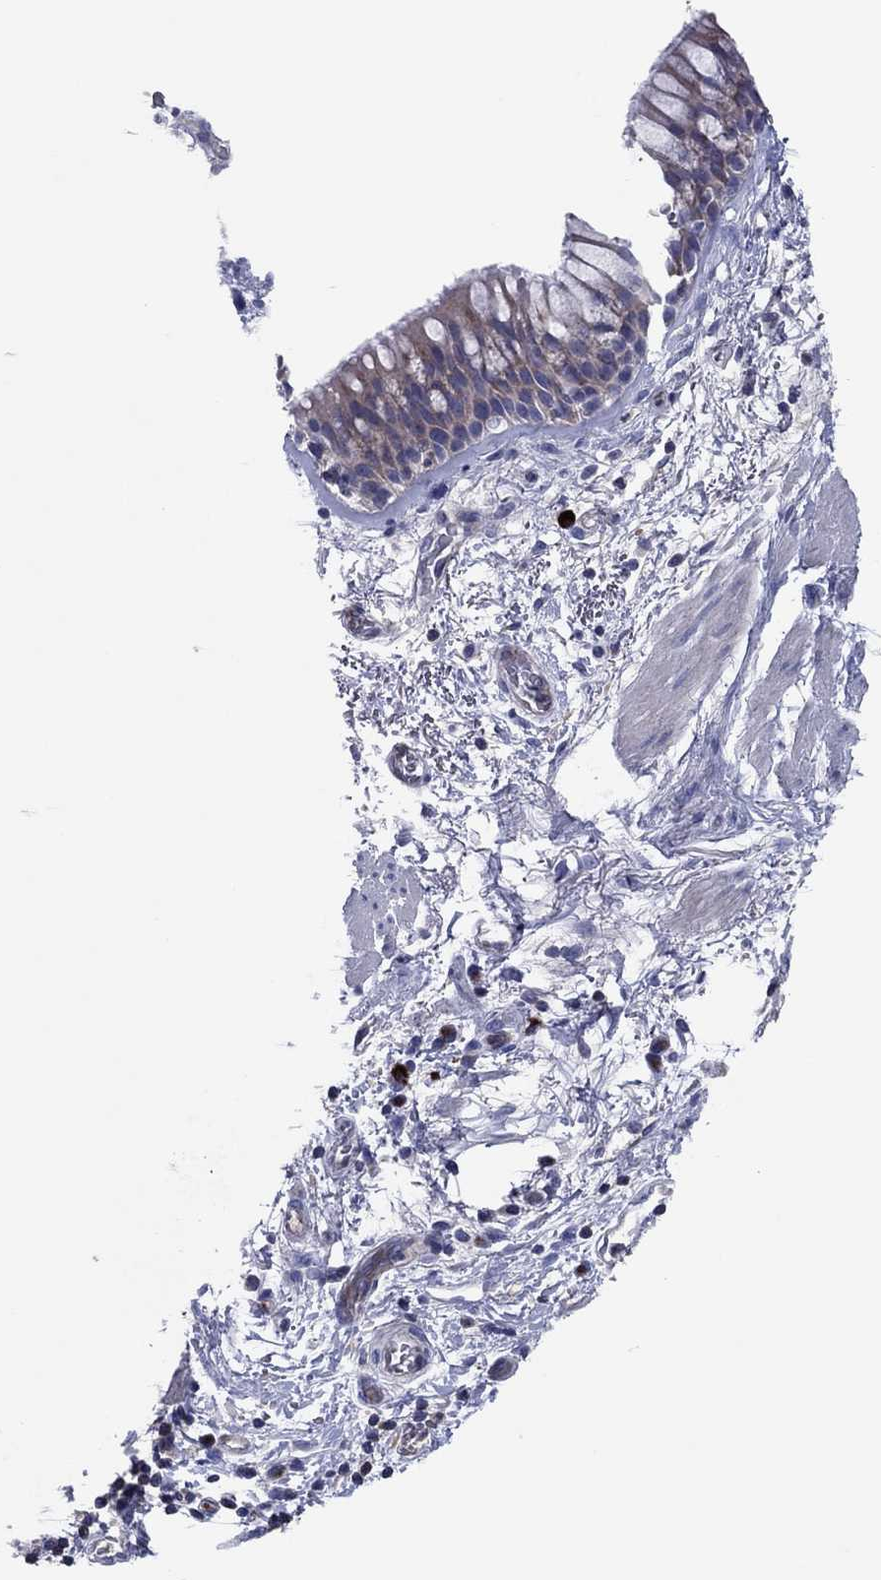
{"staining": {"intensity": "moderate", "quantity": "<25%", "location": "cytoplasmic/membranous"}, "tissue": "bronchus", "cell_type": "Respiratory epithelial cells", "image_type": "normal", "snomed": [{"axis": "morphology", "description": "Normal tissue, NOS"}, {"axis": "topography", "description": "Bronchus"}, {"axis": "topography", "description": "Lung"}], "caption": "IHC photomicrograph of benign bronchus: human bronchus stained using immunohistochemistry shows low levels of moderate protein expression localized specifically in the cytoplasmic/membranous of respiratory epithelial cells, appearing as a cytoplasmic/membranous brown color.", "gene": "PVR", "patient": {"sex": "female", "age": 57}}